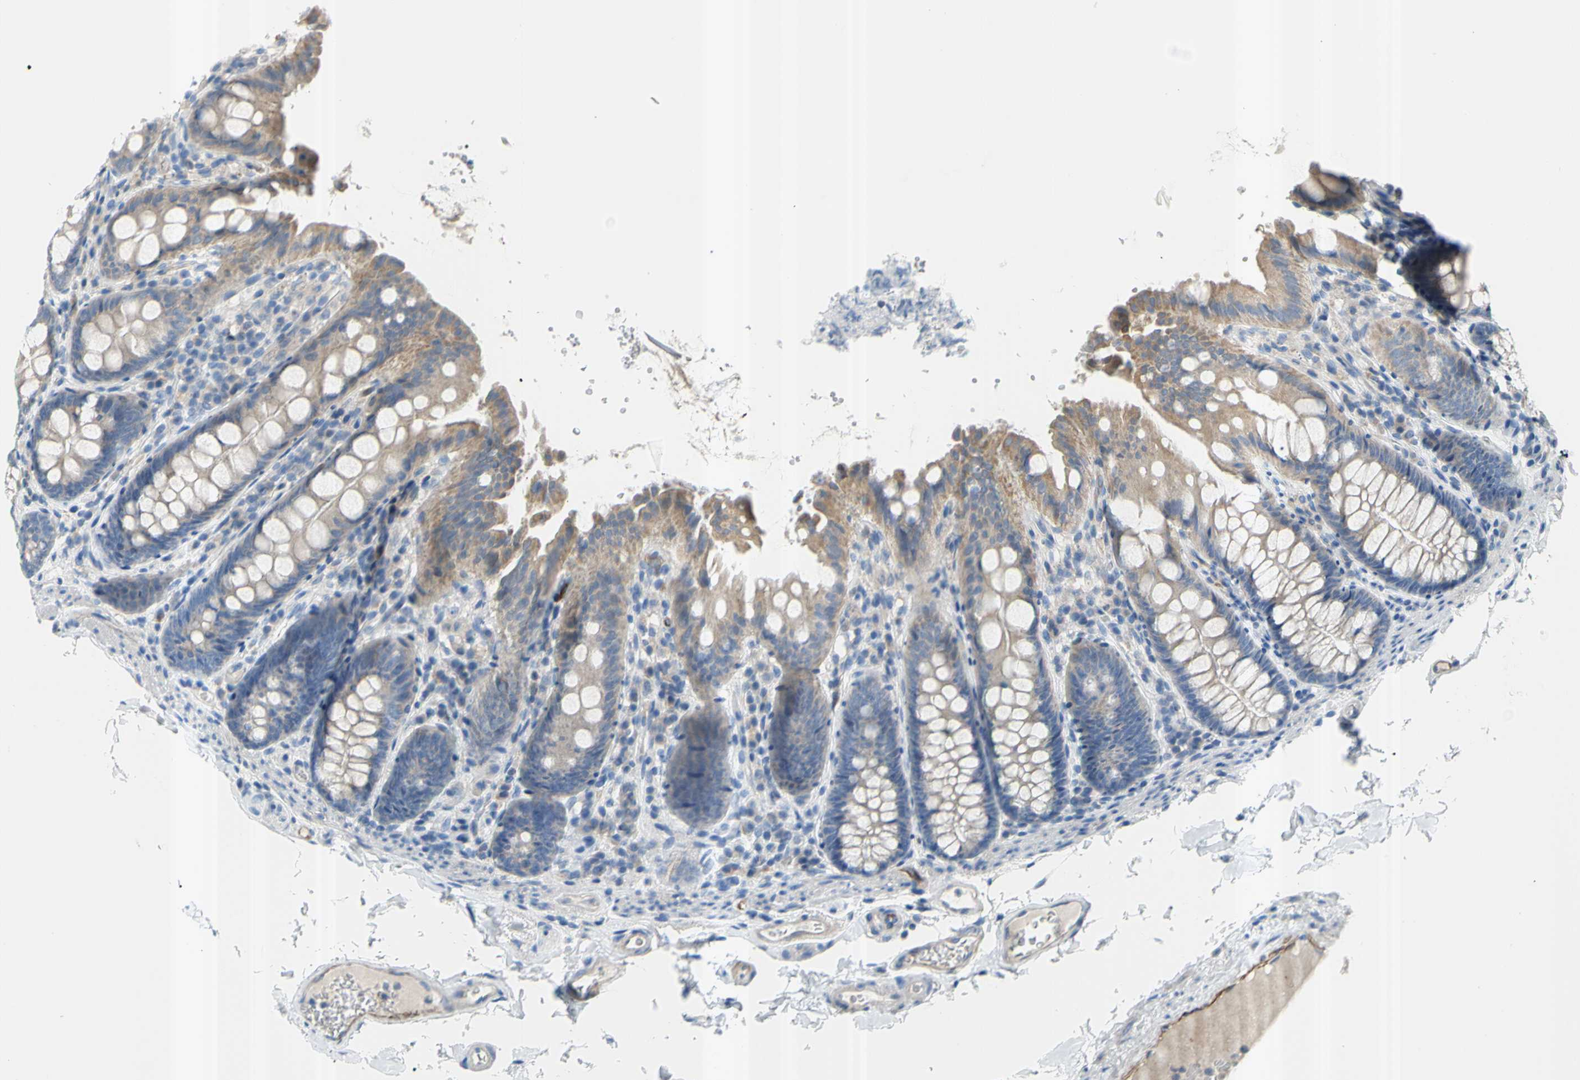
{"staining": {"intensity": "weak", "quantity": "25%-75%", "location": "cytoplasmic/membranous"}, "tissue": "colon", "cell_type": "Endothelial cells", "image_type": "normal", "snomed": [{"axis": "morphology", "description": "Normal tissue, NOS"}, {"axis": "topography", "description": "Colon"}], "caption": "Normal colon was stained to show a protein in brown. There is low levels of weak cytoplasmic/membranous positivity in approximately 25%-75% of endothelial cells. (DAB (3,3'-diaminobenzidine) IHC, brown staining for protein, blue staining for nuclei).", "gene": "PRRG2", "patient": {"sex": "female", "age": 61}}